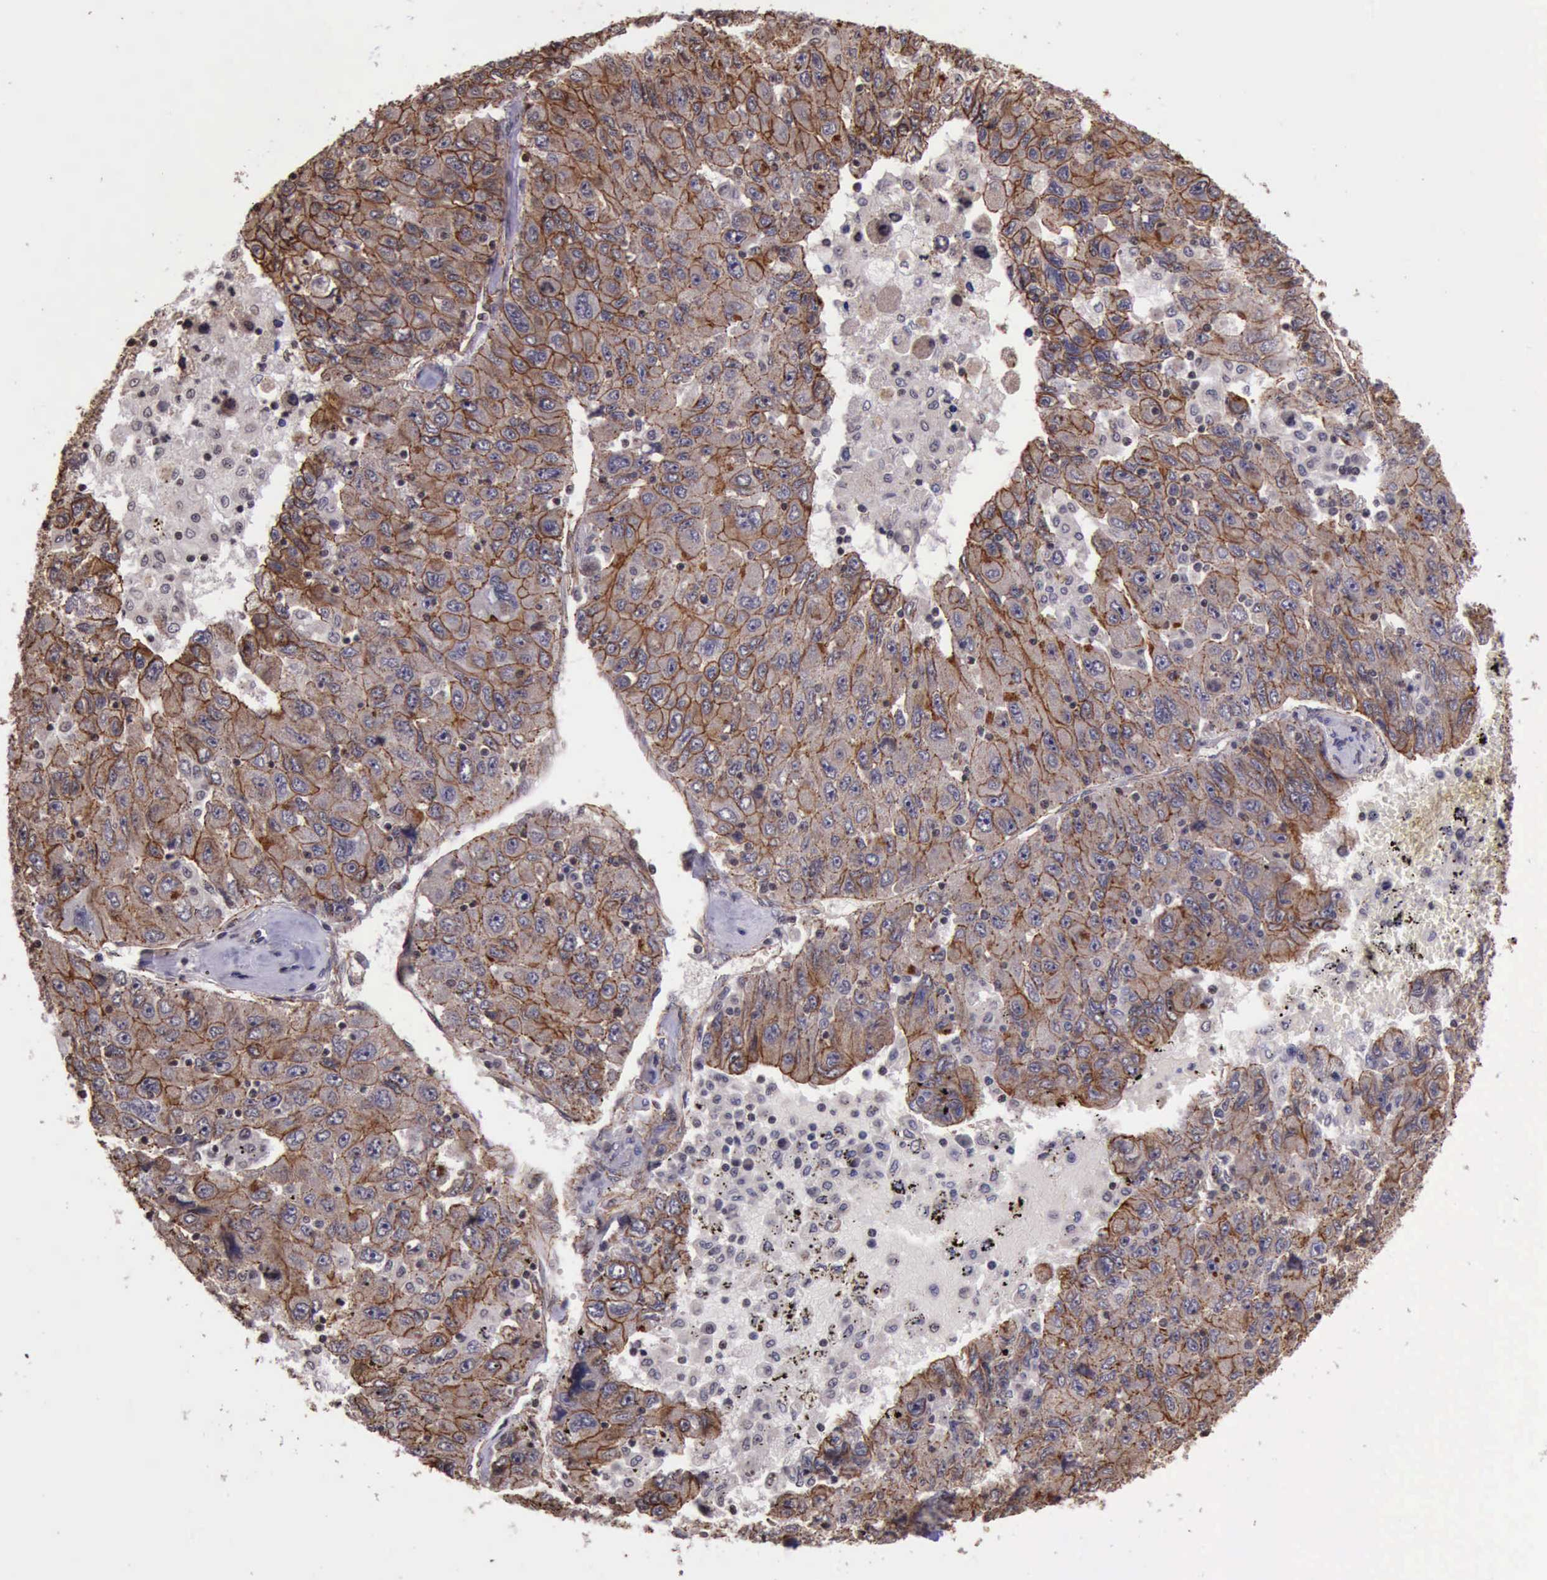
{"staining": {"intensity": "moderate", "quantity": ">75%", "location": "cytoplasmic/membranous"}, "tissue": "liver cancer", "cell_type": "Tumor cells", "image_type": "cancer", "snomed": [{"axis": "morphology", "description": "Carcinoma, Hepatocellular, NOS"}, {"axis": "topography", "description": "Liver"}], "caption": "DAB immunohistochemical staining of liver hepatocellular carcinoma shows moderate cytoplasmic/membranous protein positivity in approximately >75% of tumor cells.", "gene": "CTNNB1", "patient": {"sex": "male", "age": 49}}